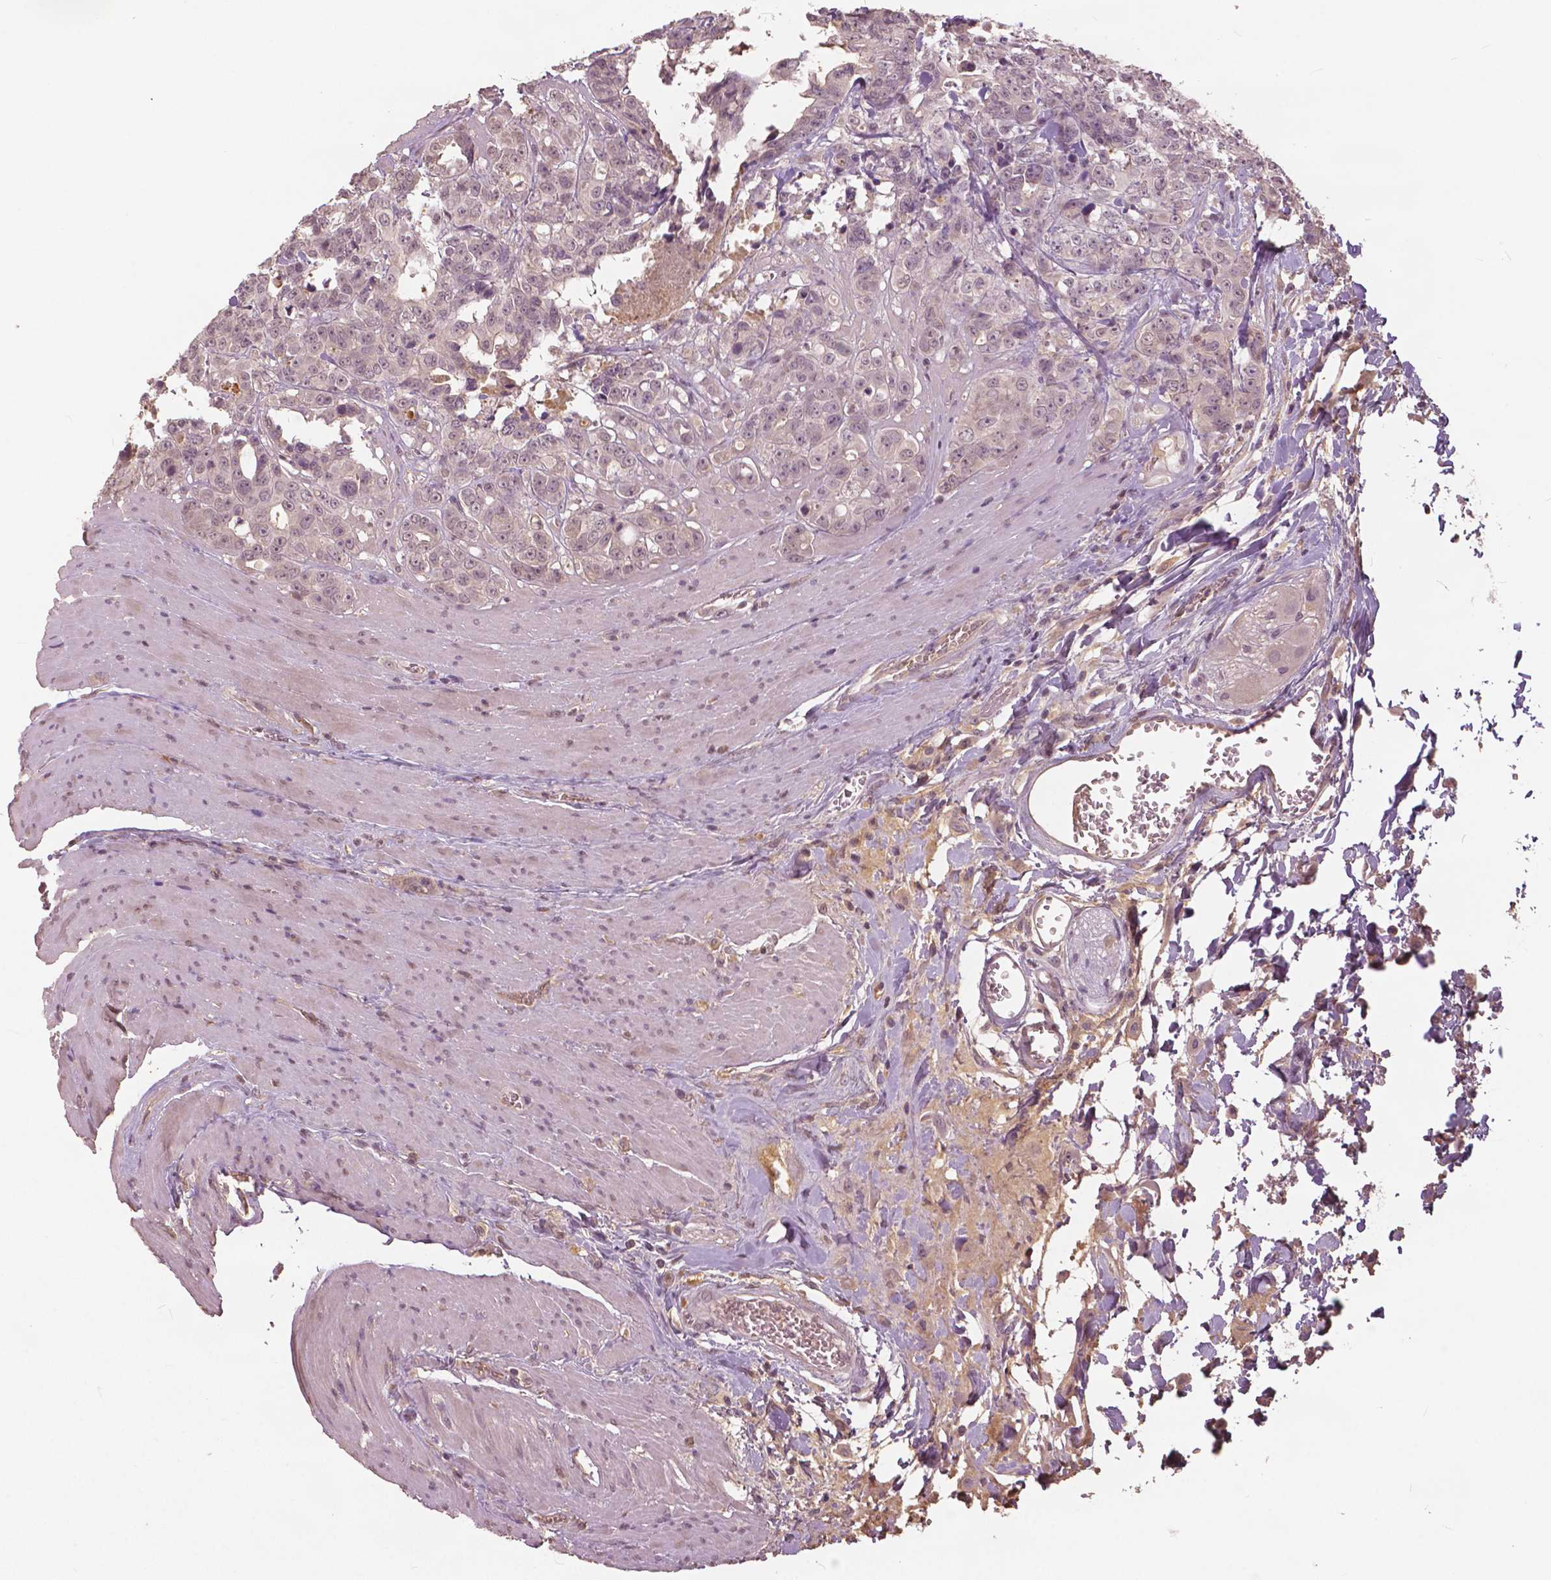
{"staining": {"intensity": "weak", "quantity": "25%-75%", "location": "nuclear"}, "tissue": "colorectal cancer", "cell_type": "Tumor cells", "image_type": "cancer", "snomed": [{"axis": "morphology", "description": "Adenocarcinoma, NOS"}, {"axis": "topography", "description": "Rectum"}], "caption": "Brown immunohistochemical staining in human colorectal cancer demonstrates weak nuclear expression in approximately 25%-75% of tumor cells.", "gene": "ANGPTL4", "patient": {"sex": "female", "age": 62}}